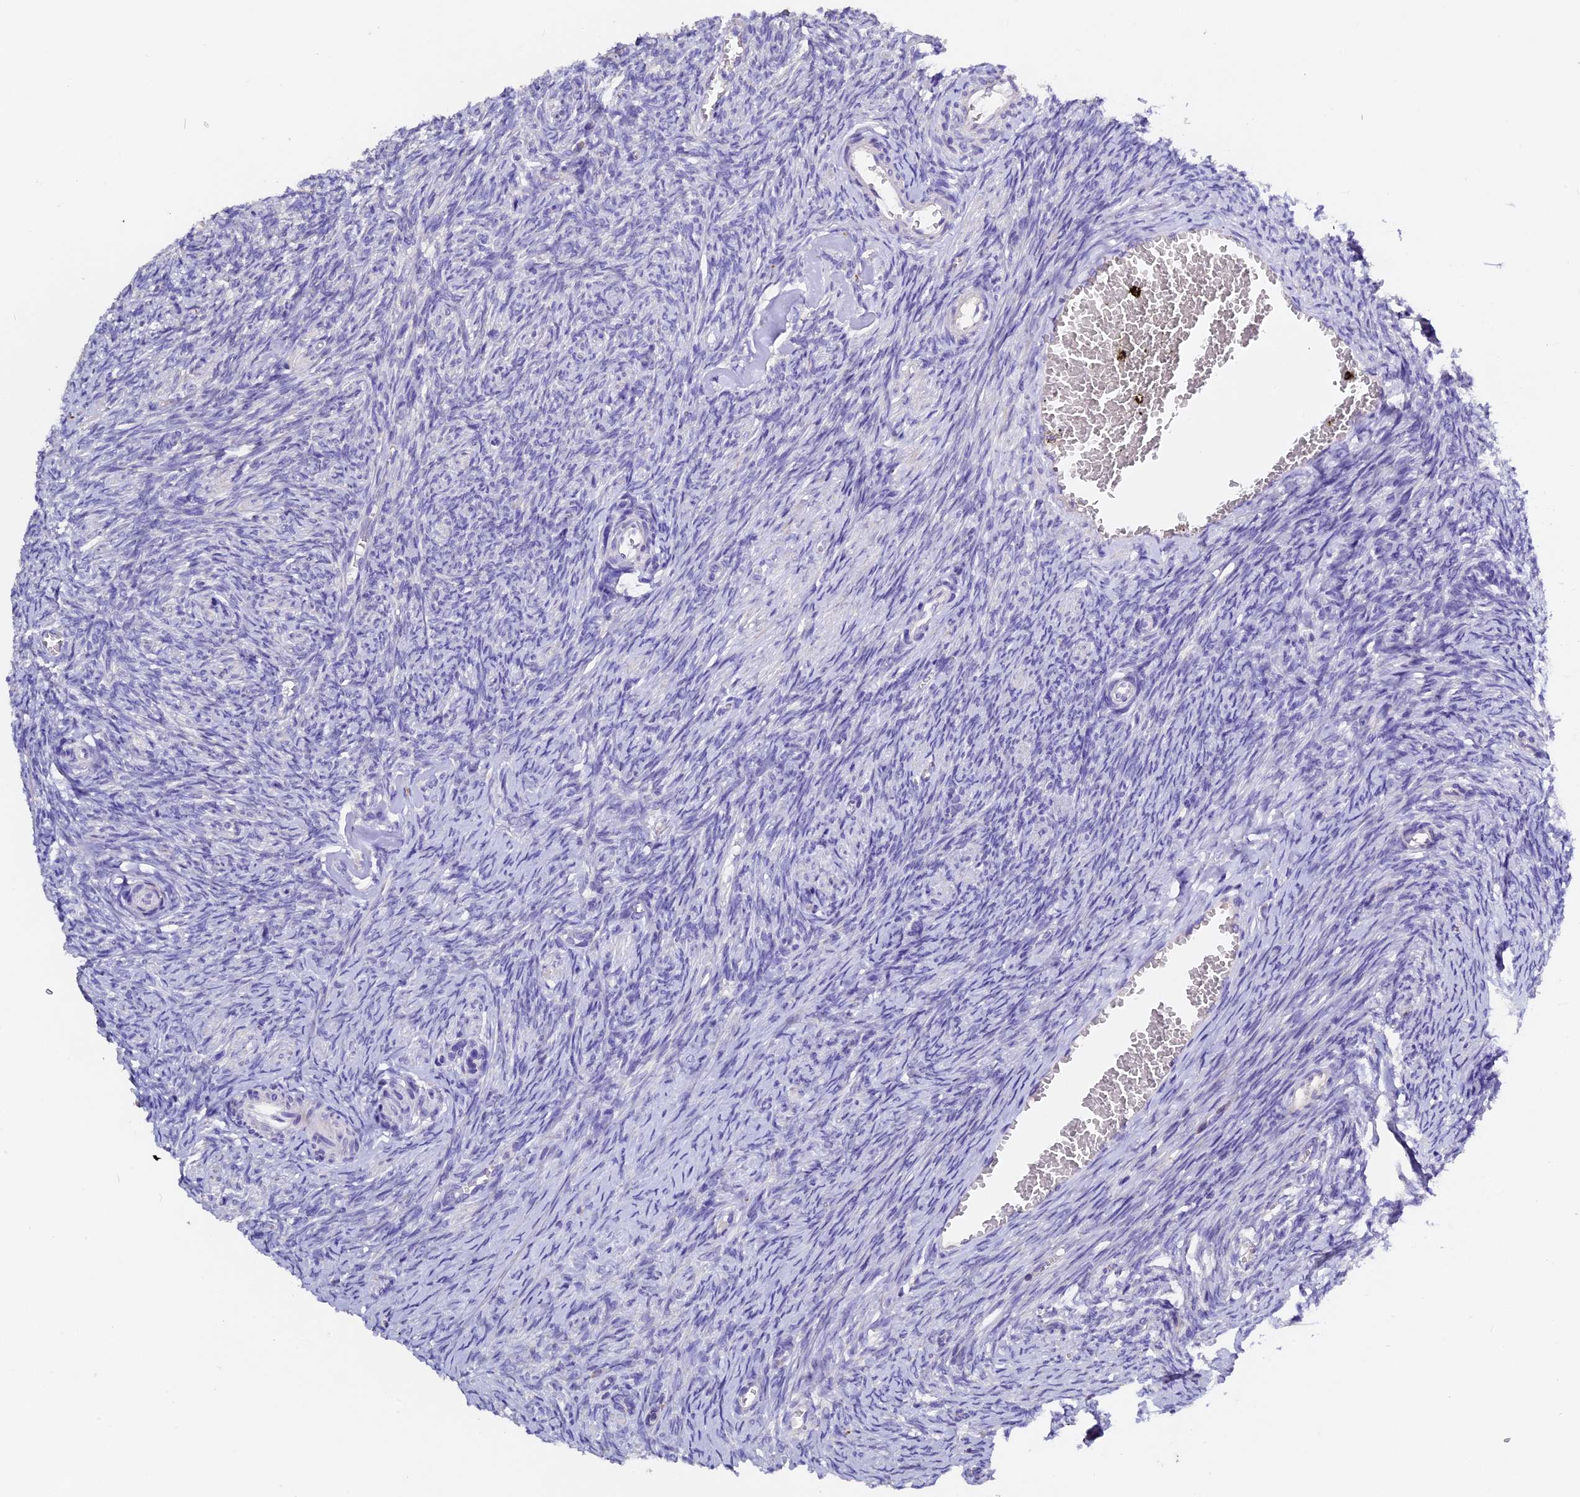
{"staining": {"intensity": "negative", "quantity": "none", "location": "none"}, "tissue": "ovary", "cell_type": "Ovarian stroma cells", "image_type": "normal", "snomed": [{"axis": "morphology", "description": "Normal tissue, NOS"}, {"axis": "topography", "description": "Ovary"}], "caption": "Immunohistochemistry photomicrograph of unremarkable ovary stained for a protein (brown), which demonstrates no positivity in ovarian stroma cells. (Immunohistochemistry, brightfield microscopy, high magnification).", "gene": "FBXW9", "patient": {"sex": "female", "age": 44}}